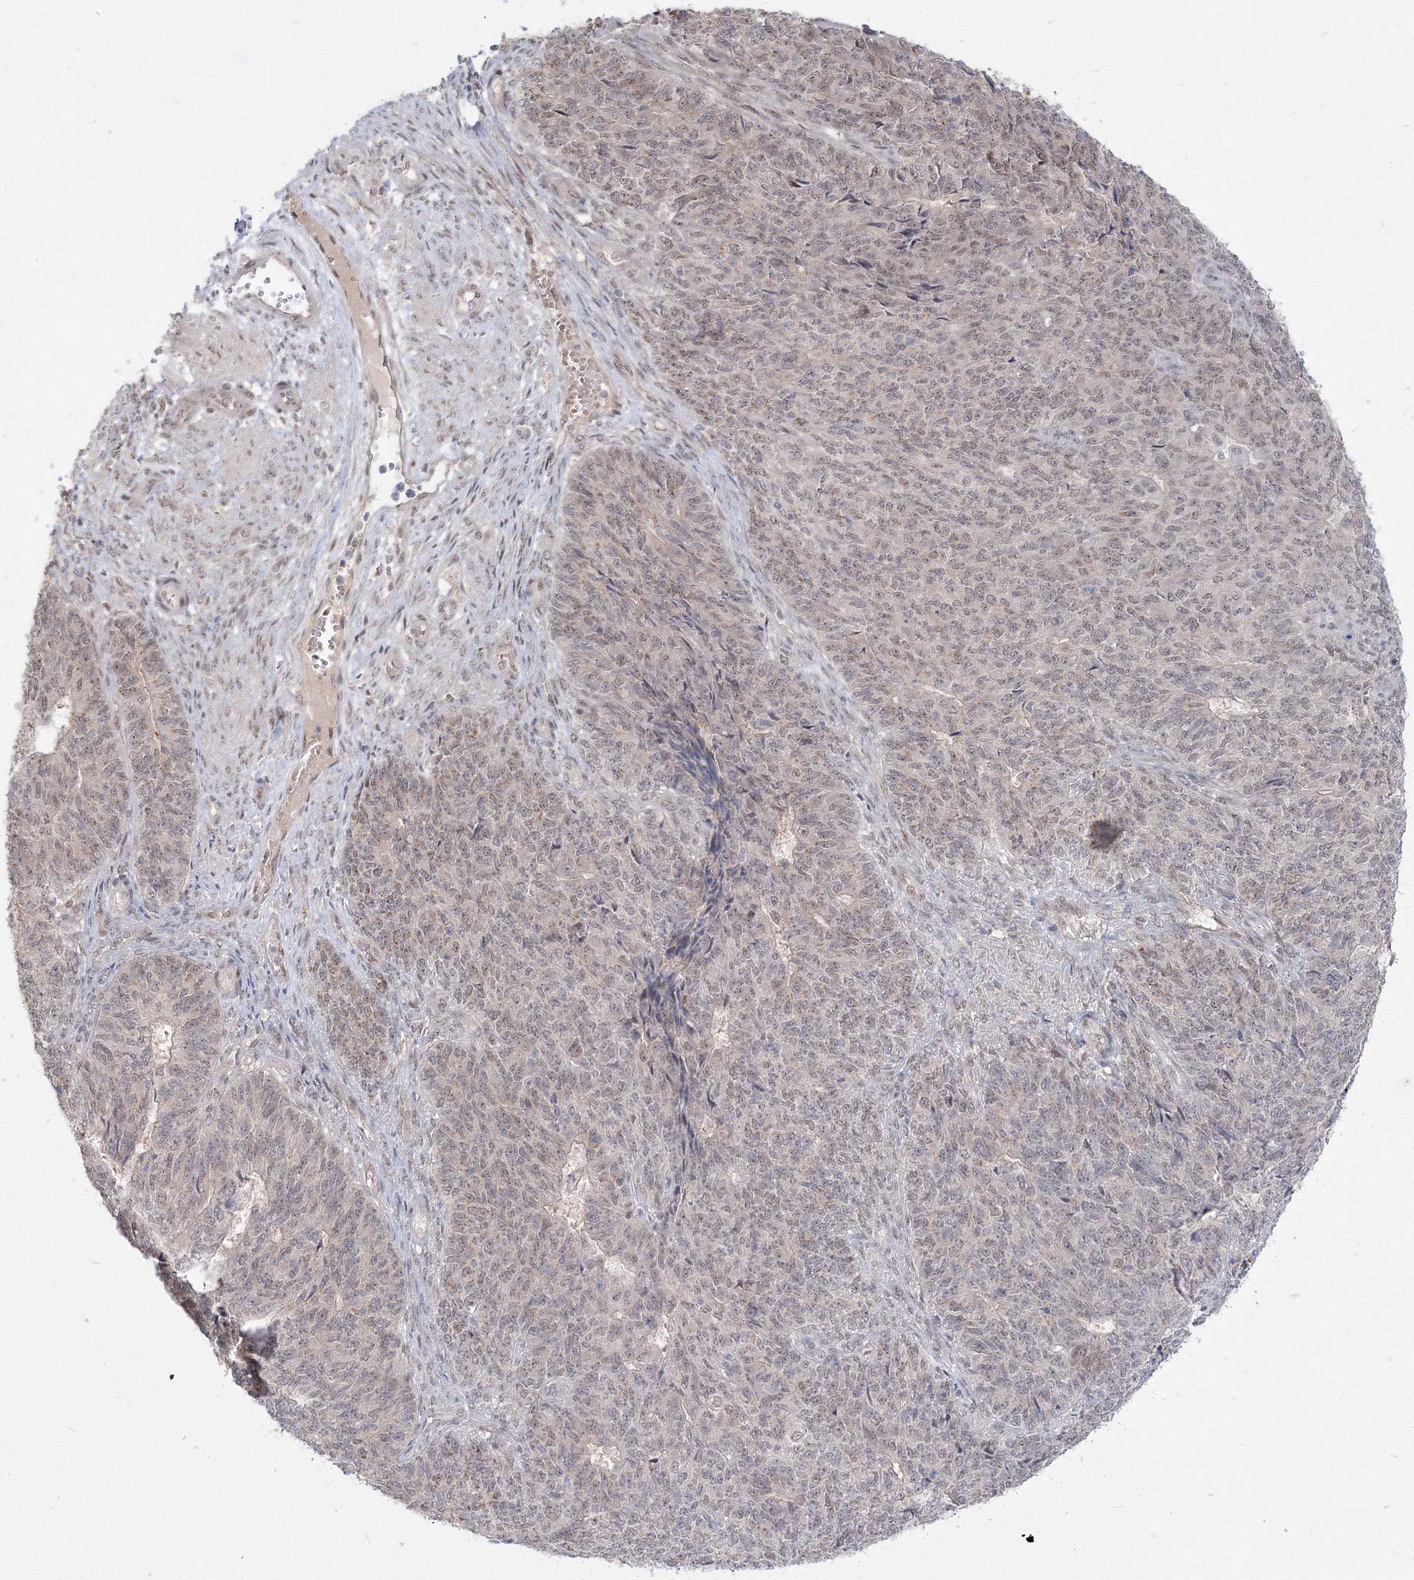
{"staining": {"intensity": "weak", "quantity": "25%-75%", "location": "nuclear"}, "tissue": "endometrial cancer", "cell_type": "Tumor cells", "image_type": "cancer", "snomed": [{"axis": "morphology", "description": "Adenocarcinoma, NOS"}, {"axis": "topography", "description": "Endometrium"}], "caption": "Endometrial adenocarcinoma stained for a protein reveals weak nuclear positivity in tumor cells.", "gene": "COPS4", "patient": {"sex": "female", "age": 32}}